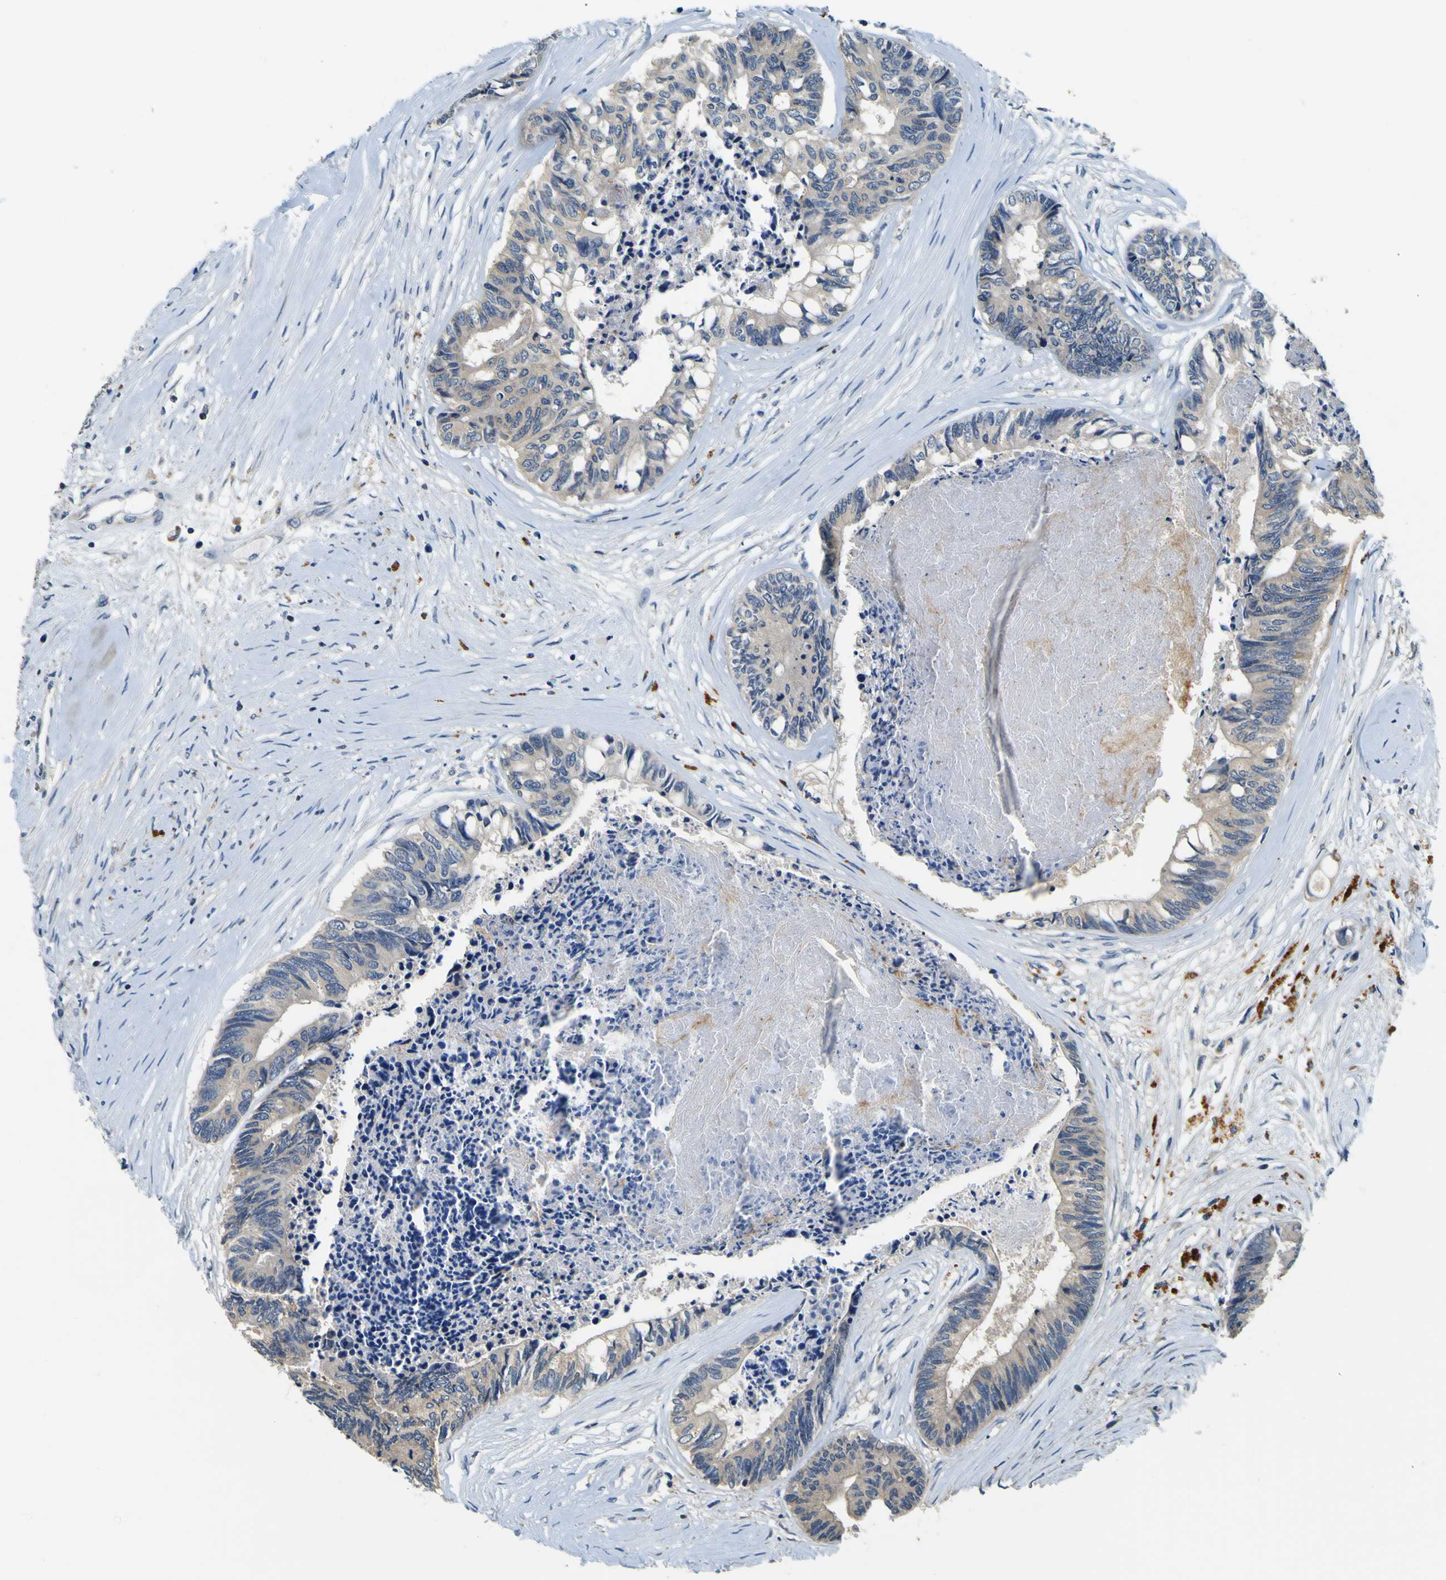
{"staining": {"intensity": "weak", "quantity": ">75%", "location": "cytoplasmic/membranous"}, "tissue": "colorectal cancer", "cell_type": "Tumor cells", "image_type": "cancer", "snomed": [{"axis": "morphology", "description": "Adenocarcinoma, NOS"}, {"axis": "topography", "description": "Rectum"}], "caption": "Tumor cells show low levels of weak cytoplasmic/membranous expression in approximately >75% of cells in colorectal cancer (adenocarcinoma).", "gene": "TNIK", "patient": {"sex": "male", "age": 63}}